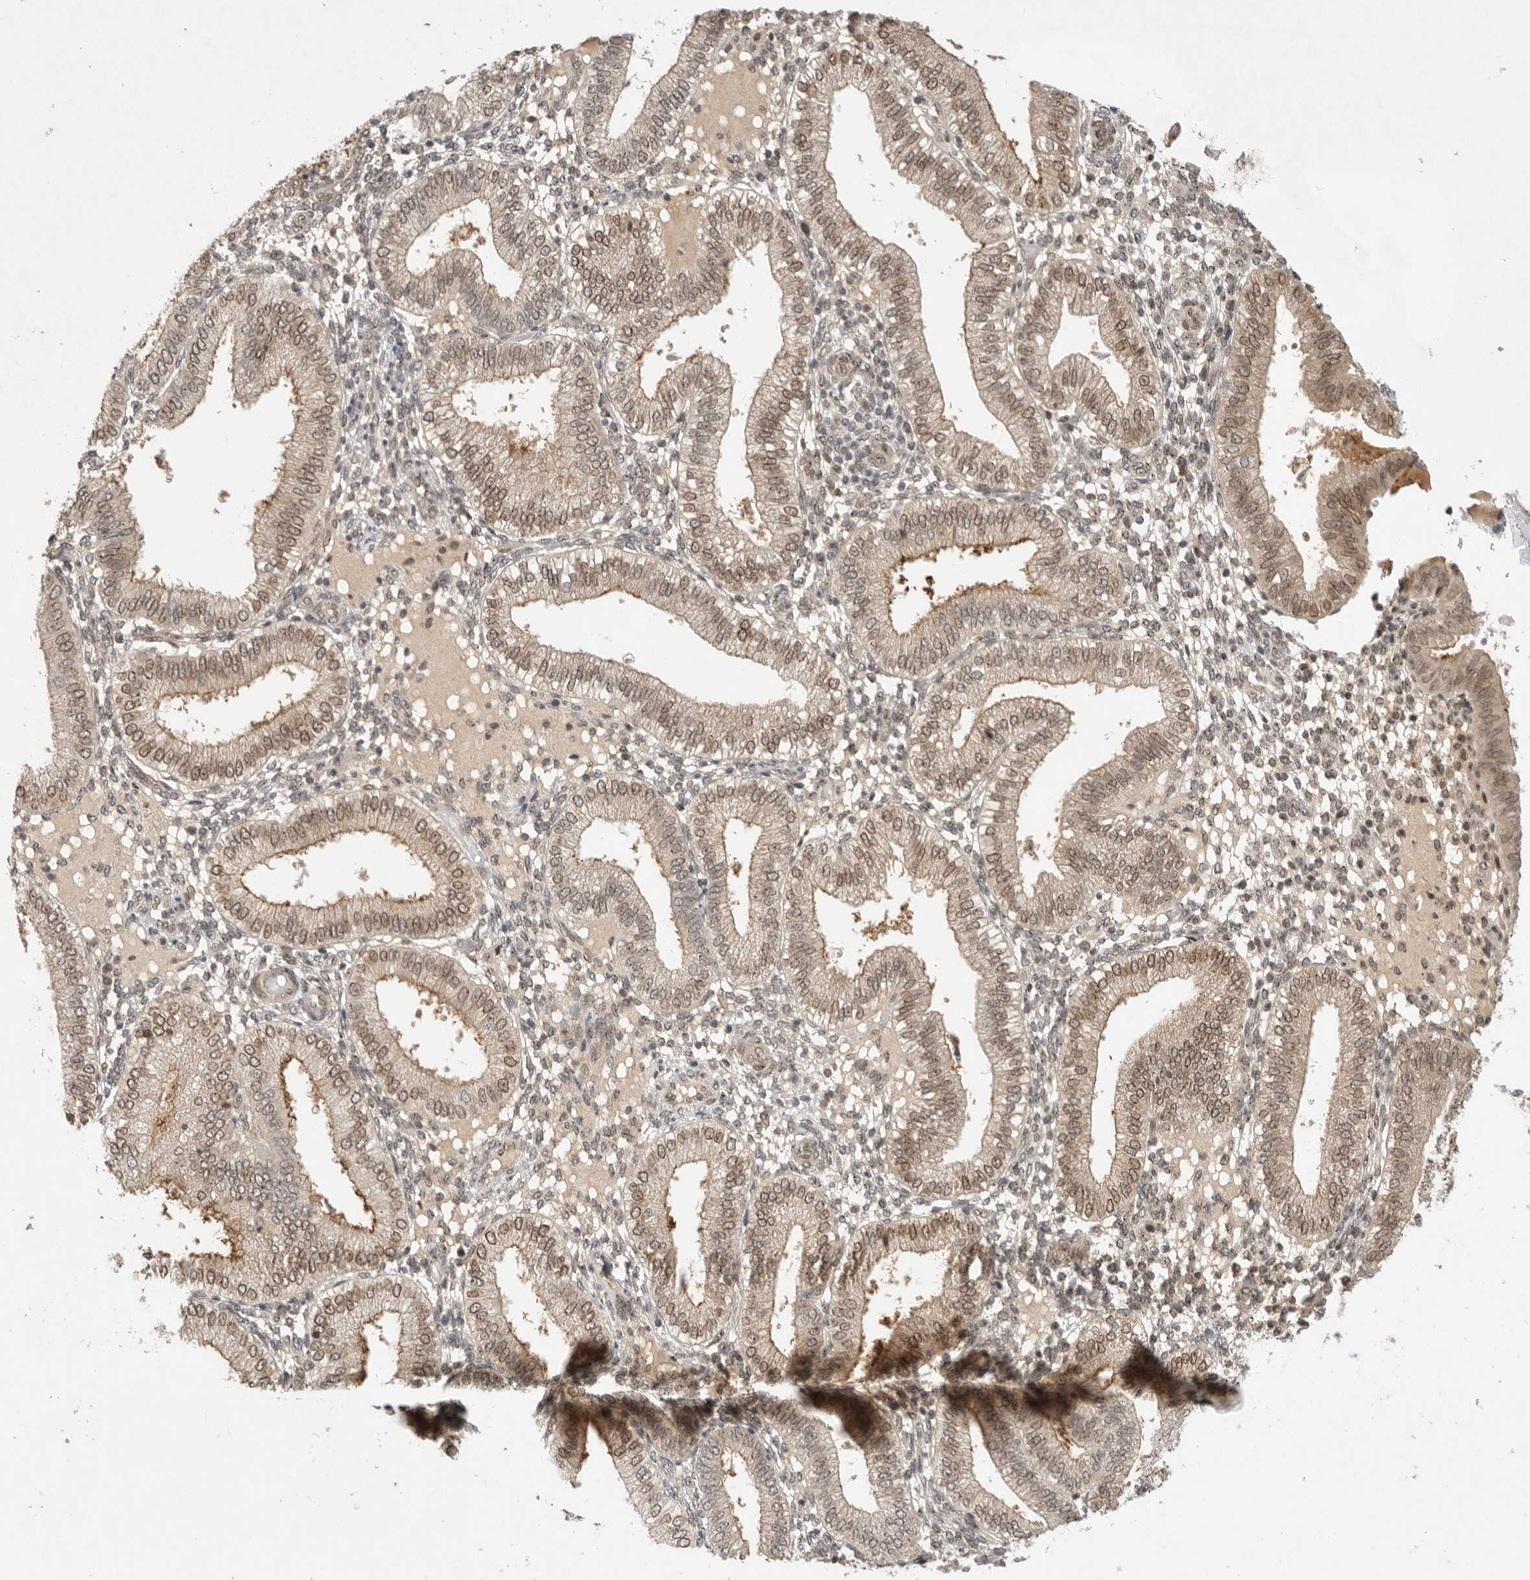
{"staining": {"intensity": "weak", "quantity": "25%-75%", "location": "nuclear"}, "tissue": "endometrium", "cell_type": "Cells in endometrial stroma", "image_type": "normal", "snomed": [{"axis": "morphology", "description": "Normal tissue, NOS"}, {"axis": "topography", "description": "Endometrium"}], "caption": "Approximately 25%-75% of cells in endometrial stroma in benign endometrium display weak nuclear protein staining as visualized by brown immunohistochemical staining.", "gene": "LEMD3", "patient": {"sex": "female", "age": 39}}